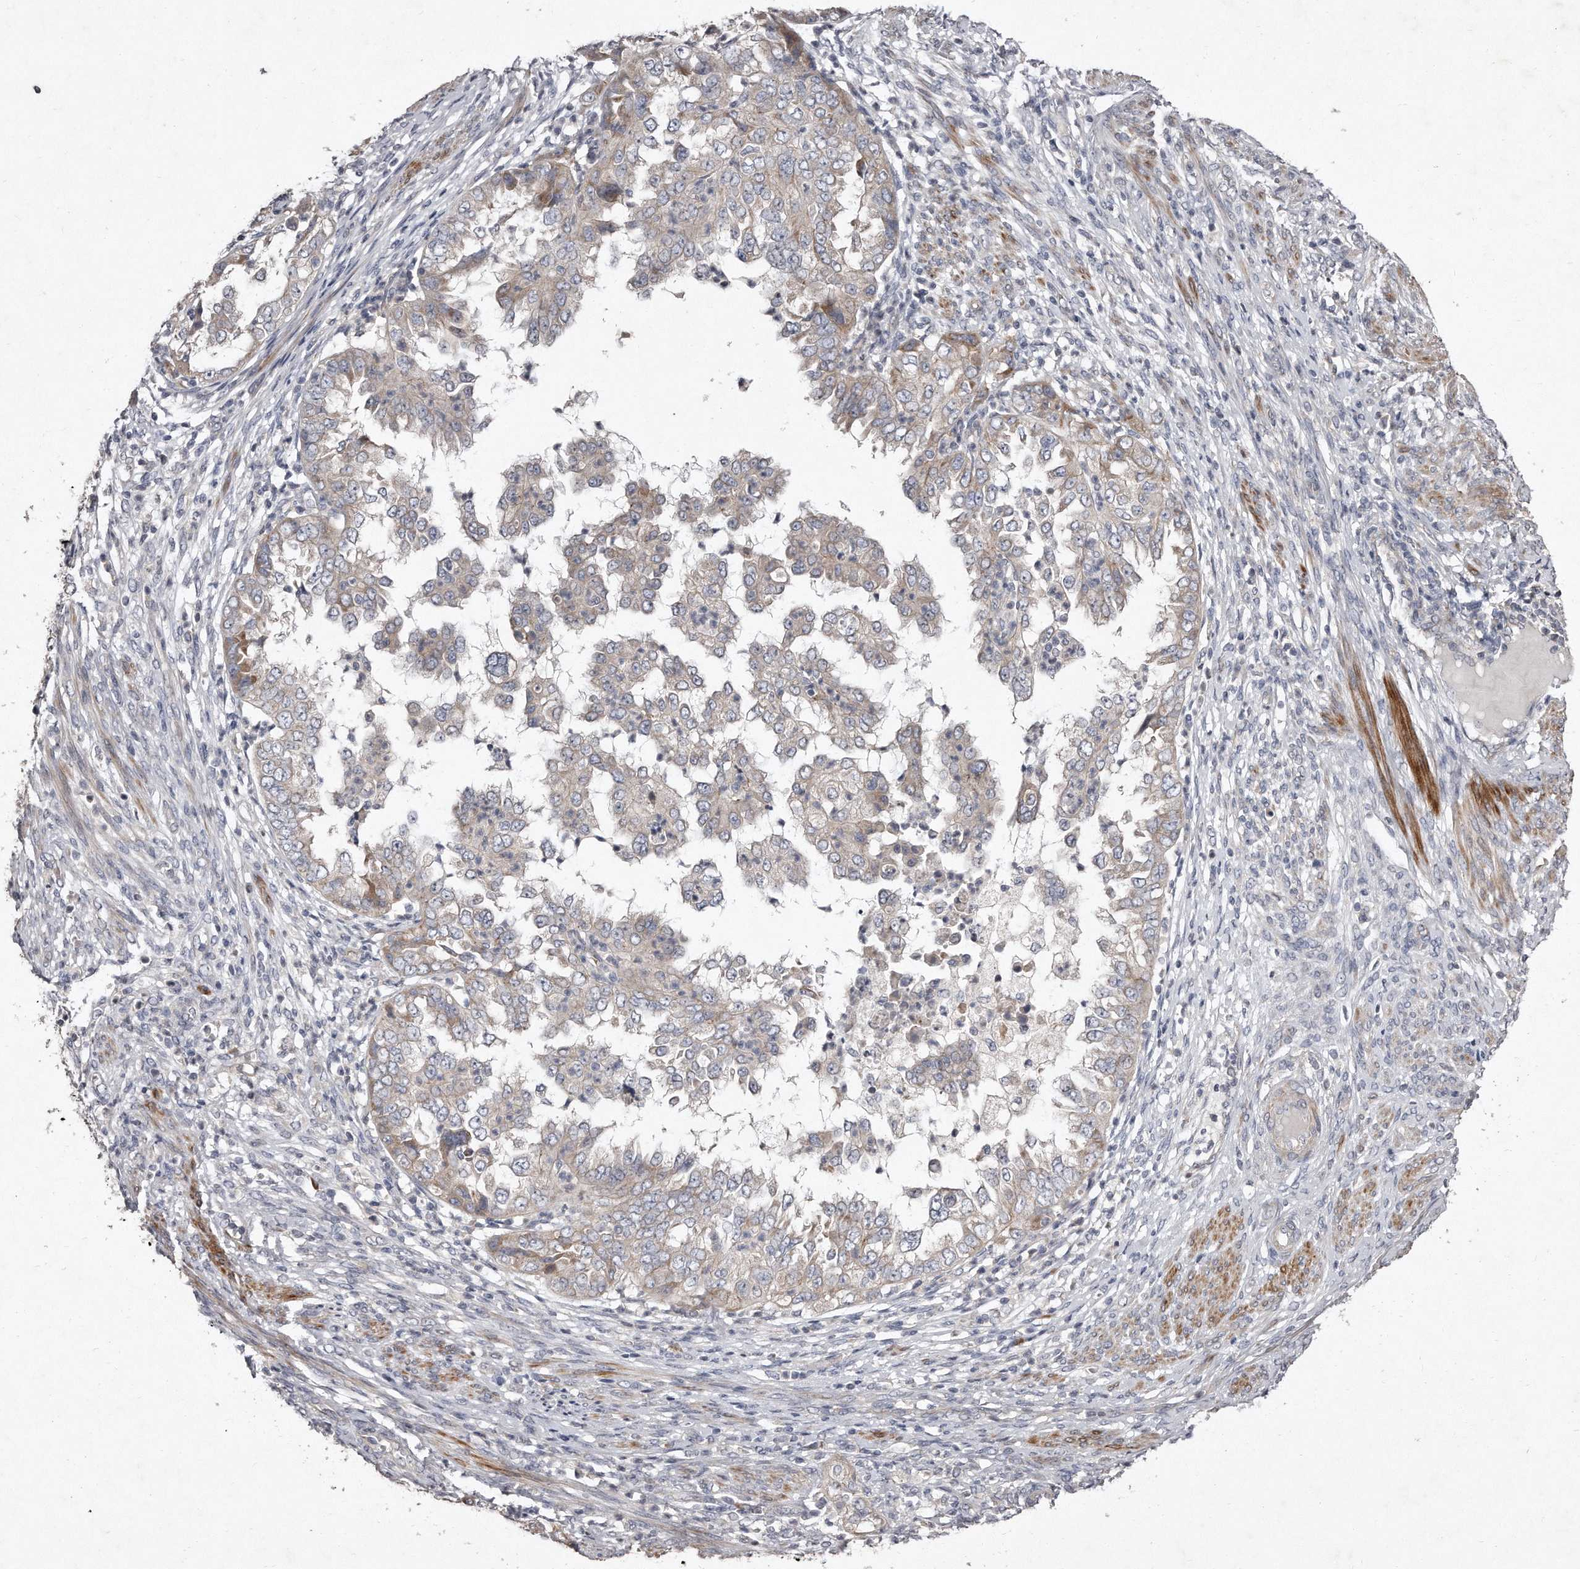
{"staining": {"intensity": "negative", "quantity": "none", "location": "none"}, "tissue": "endometrial cancer", "cell_type": "Tumor cells", "image_type": "cancer", "snomed": [{"axis": "morphology", "description": "Adenocarcinoma, NOS"}, {"axis": "topography", "description": "Endometrium"}], "caption": "This is a histopathology image of IHC staining of endometrial cancer (adenocarcinoma), which shows no expression in tumor cells.", "gene": "TECR", "patient": {"sex": "female", "age": 85}}